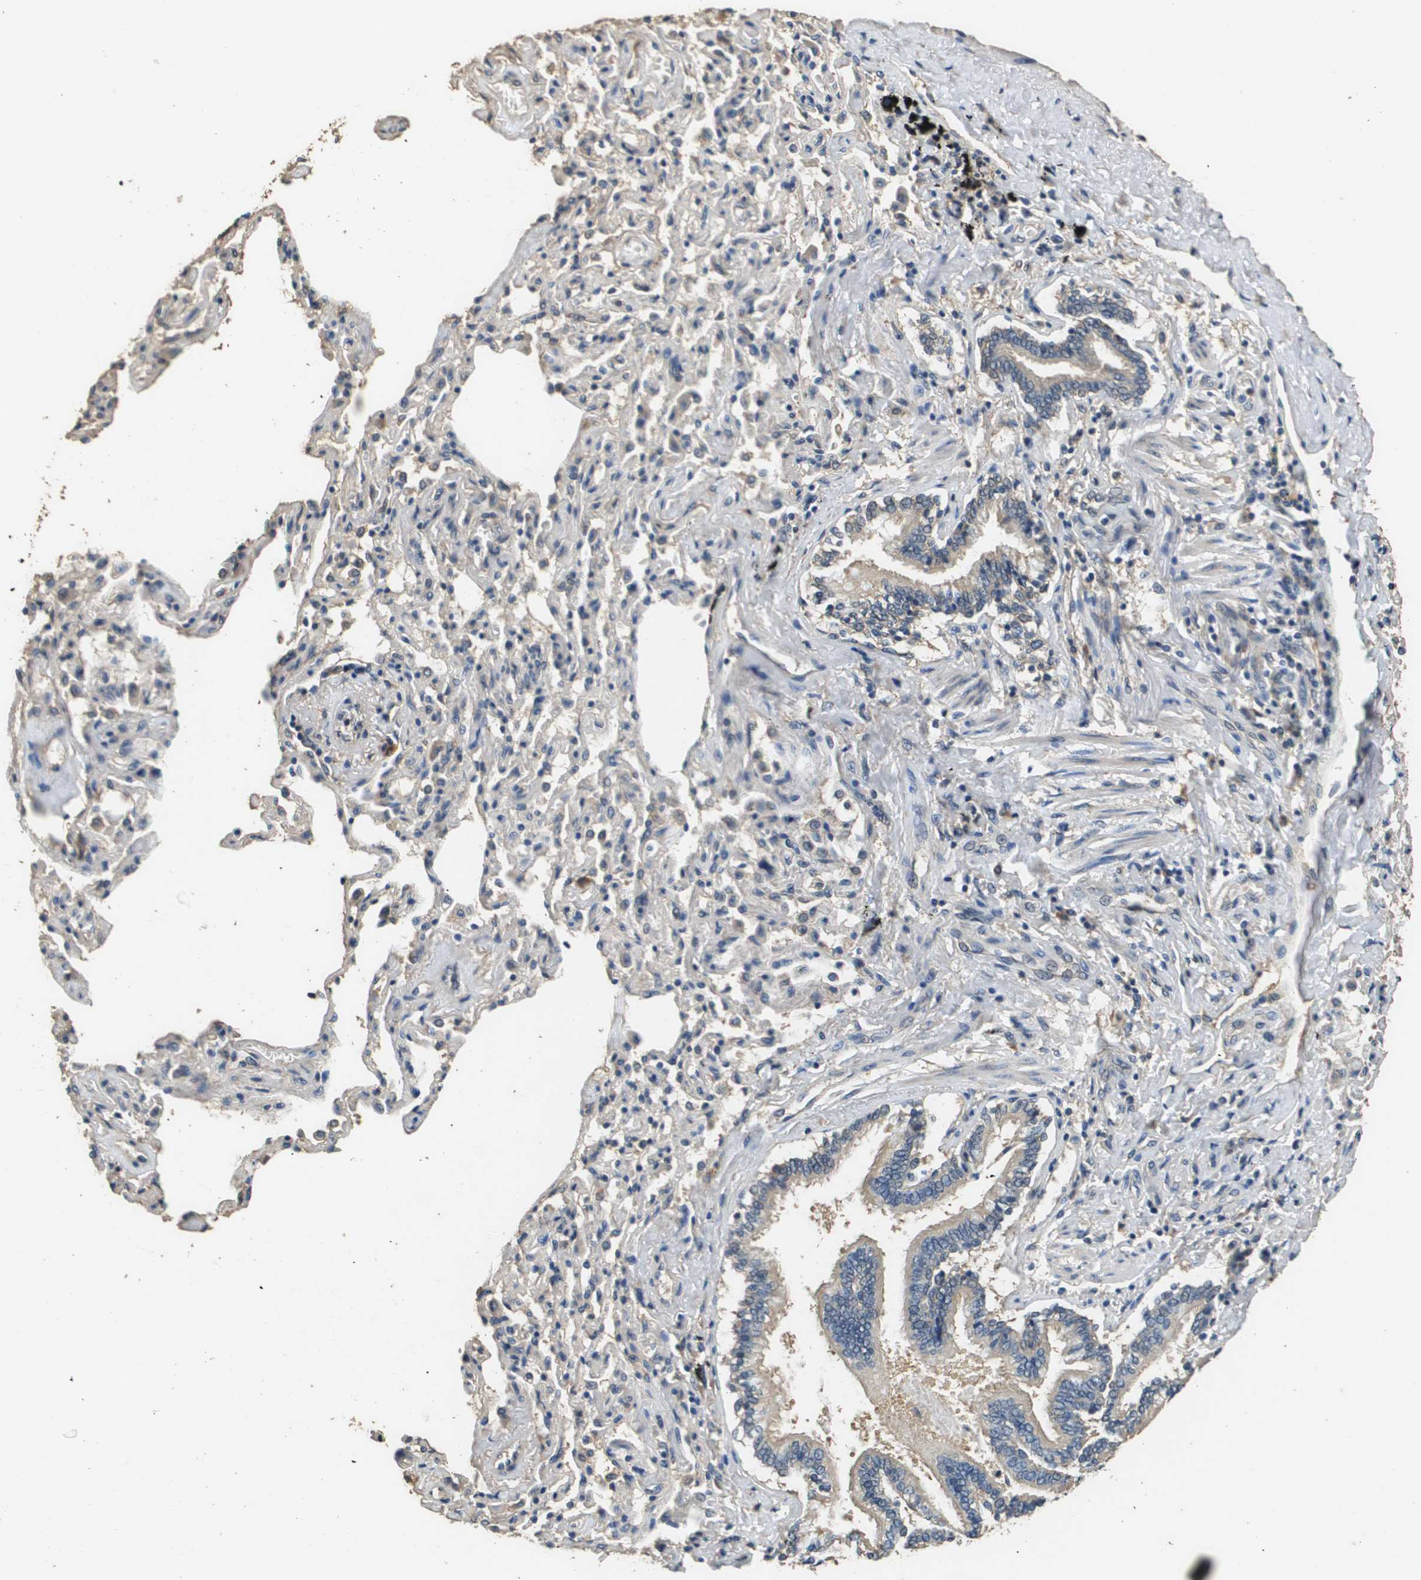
{"staining": {"intensity": "moderate", "quantity": ">75%", "location": "cytoplasmic/membranous"}, "tissue": "bronchus", "cell_type": "Respiratory epithelial cells", "image_type": "normal", "snomed": [{"axis": "morphology", "description": "Normal tissue, NOS"}, {"axis": "topography", "description": "Bronchus"}, {"axis": "topography", "description": "Lung"}], "caption": "Immunohistochemical staining of normal human bronchus shows medium levels of moderate cytoplasmic/membranous expression in about >75% of respiratory epithelial cells.", "gene": "RAB6B", "patient": {"sex": "male", "age": 64}}